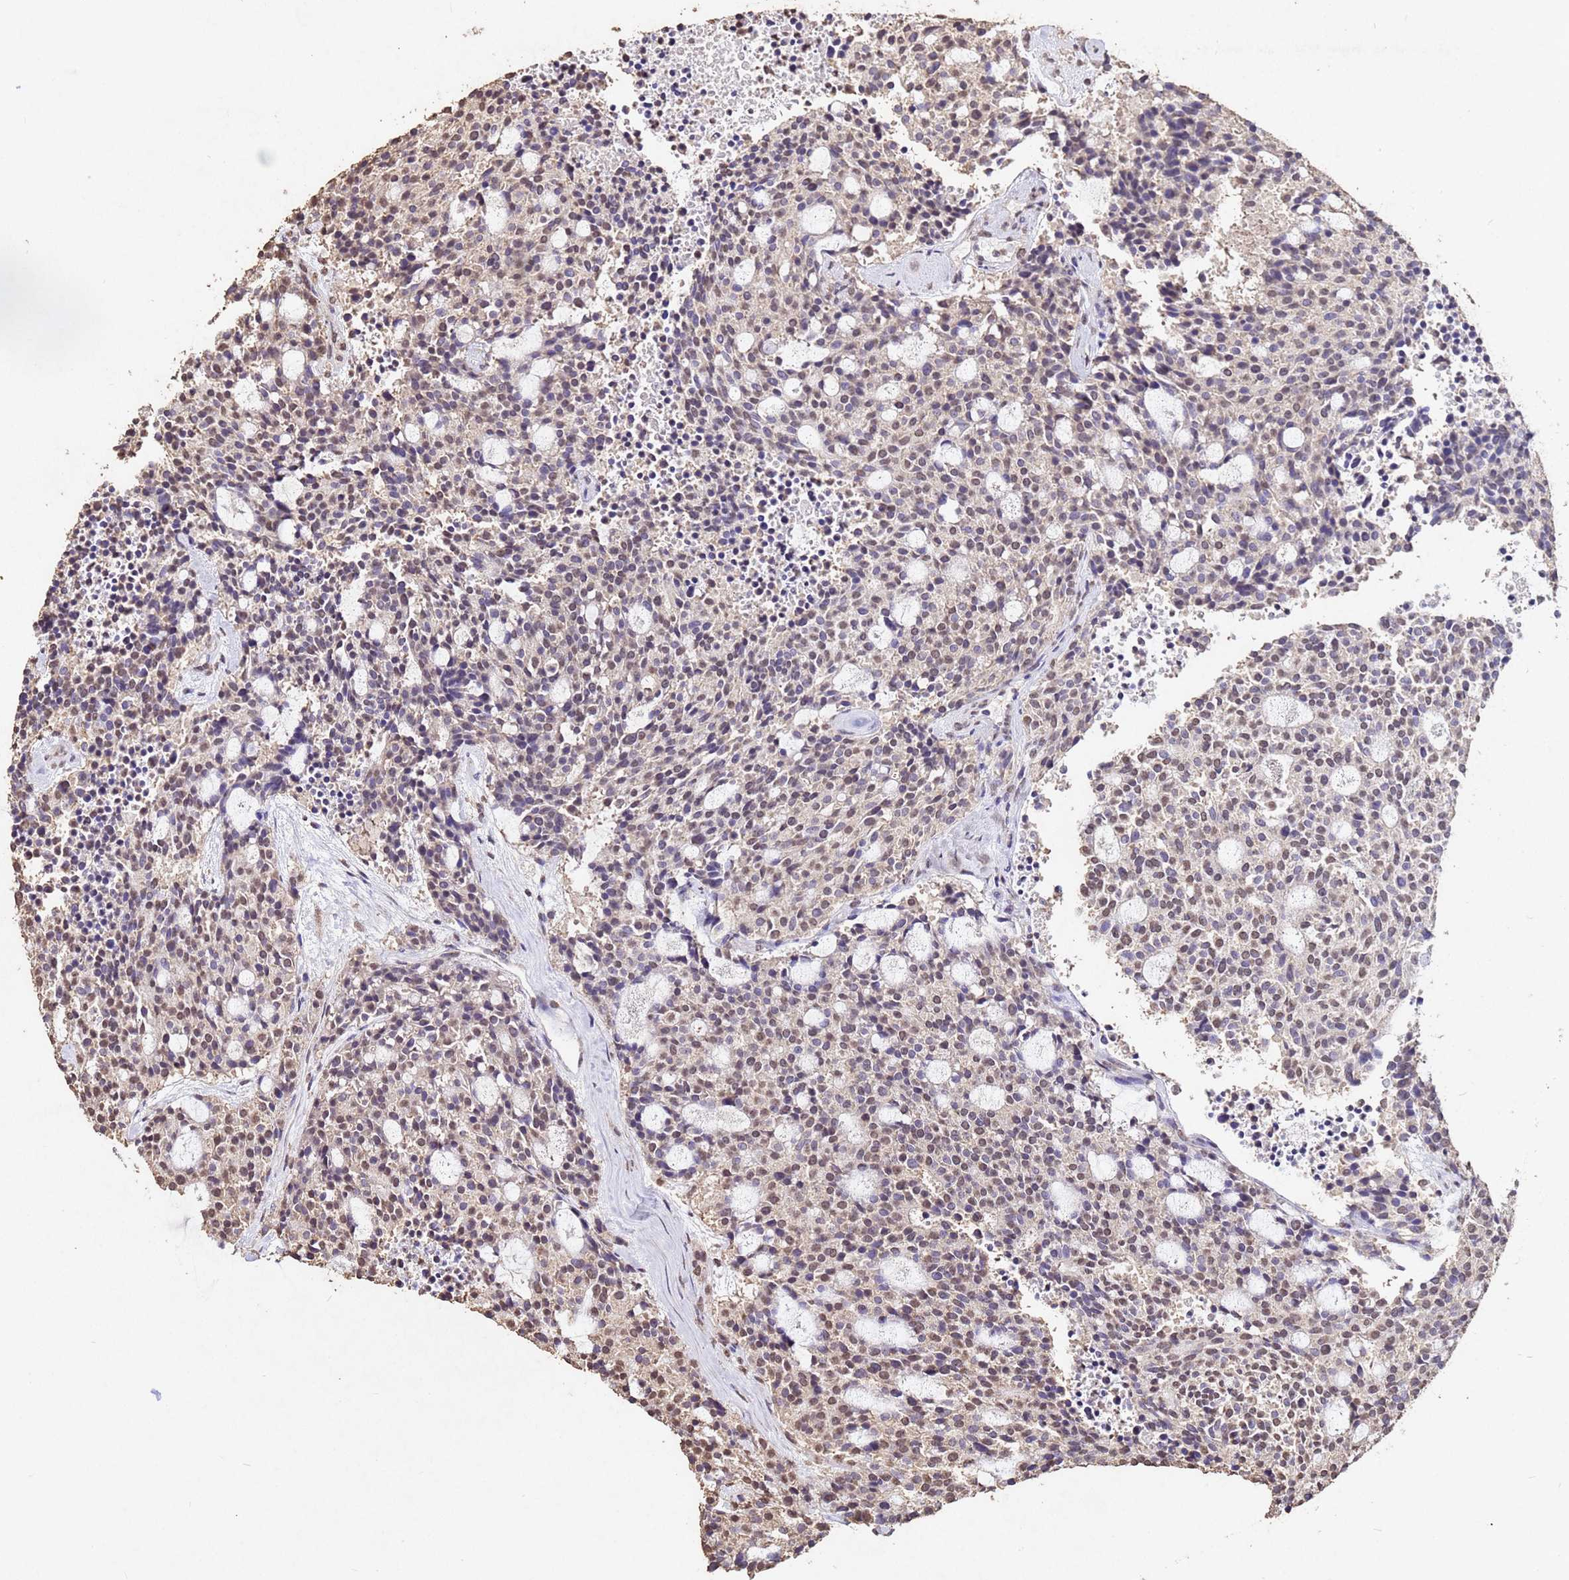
{"staining": {"intensity": "weak", "quantity": "25%-75%", "location": "nuclear"}, "tissue": "carcinoid", "cell_type": "Tumor cells", "image_type": "cancer", "snomed": [{"axis": "morphology", "description": "Carcinoid, malignant, NOS"}, {"axis": "topography", "description": "Pancreas"}], "caption": "Immunohistochemical staining of human malignant carcinoid demonstrates weak nuclear protein staining in about 25%-75% of tumor cells. (IHC, brightfield microscopy, high magnification).", "gene": "MYOCD", "patient": {"sex": "female", "age": 54}}